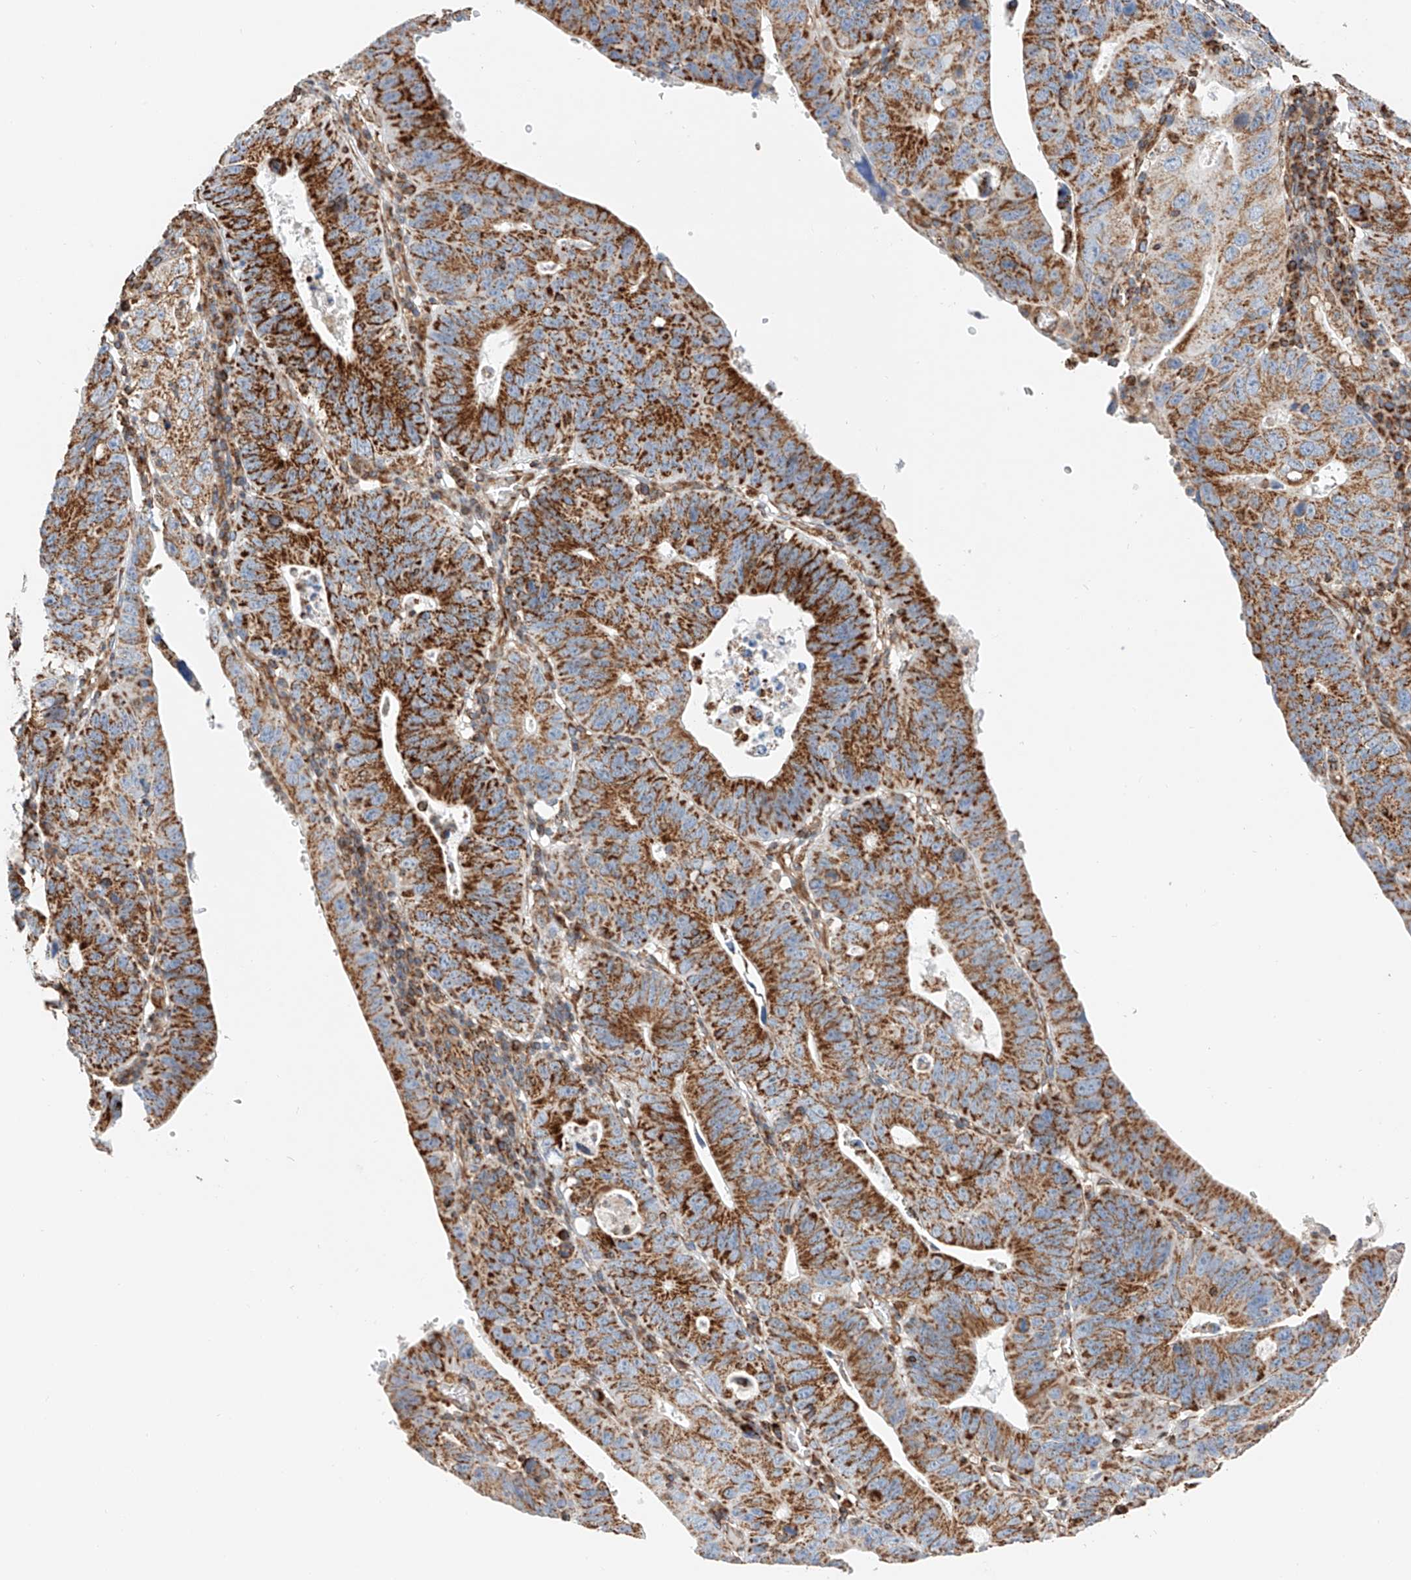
{"staining": {"intensity": "strong", "quantity": ">75%", "location": "cytoplasmic/membranous"}, "tissue": "stomach cancer", "cell_type": "Tumor cells", "image_type": "cancer", "snomed": [{"axis": "morphology", "description": "Adenocarcinoma, NOS"}, {"axis": "topography", "description": "Stomach"}], "caption": "Immunohistochemistry photomicrograph of adenocarcinoma (stomach) stained for a protein (brown), which reveals high levels of strong cytoplasmic/membranous positivity in approximately >75% of tumor cells.", "gene": "NDUFV3", "patient": {"sex": "male", "age": 59}}